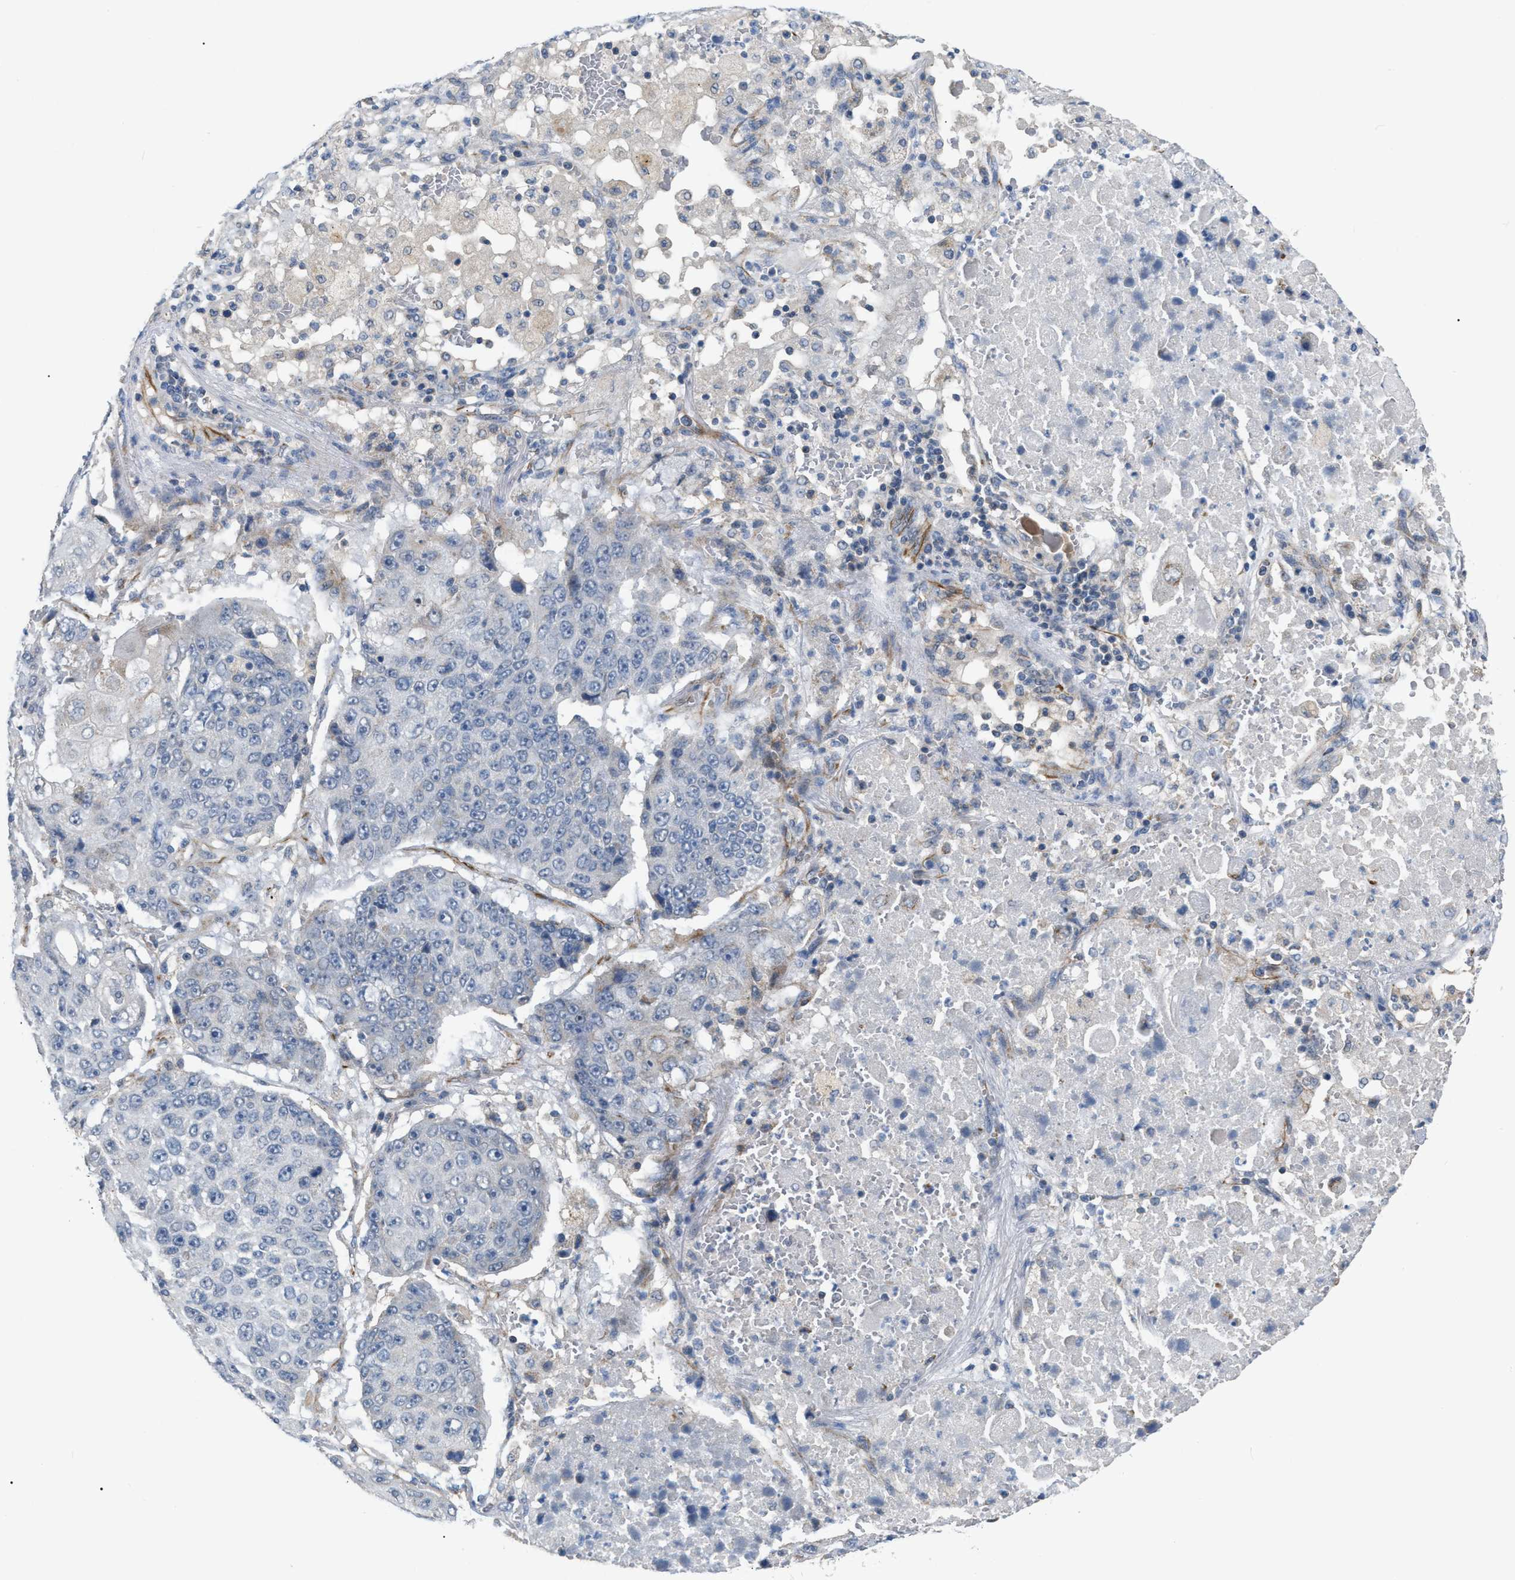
{"staining": {"intensity": "negative", "quantity": "none", "location": "none"}, "tissue": "lung cancer", "cell_type": "Tumor cells", "image_type": "cancer", "snomed": [{"axis": "morphology", "description": "Squamous cell carcinoma, NOS"}, {"axis": "topography", "description": "Lung"}], "caption": "This is an IHC image of lung cancer. There is no expression in tumor cells.", "gene": "DHX58", "patient": {"sex": "male", "age": 61}}